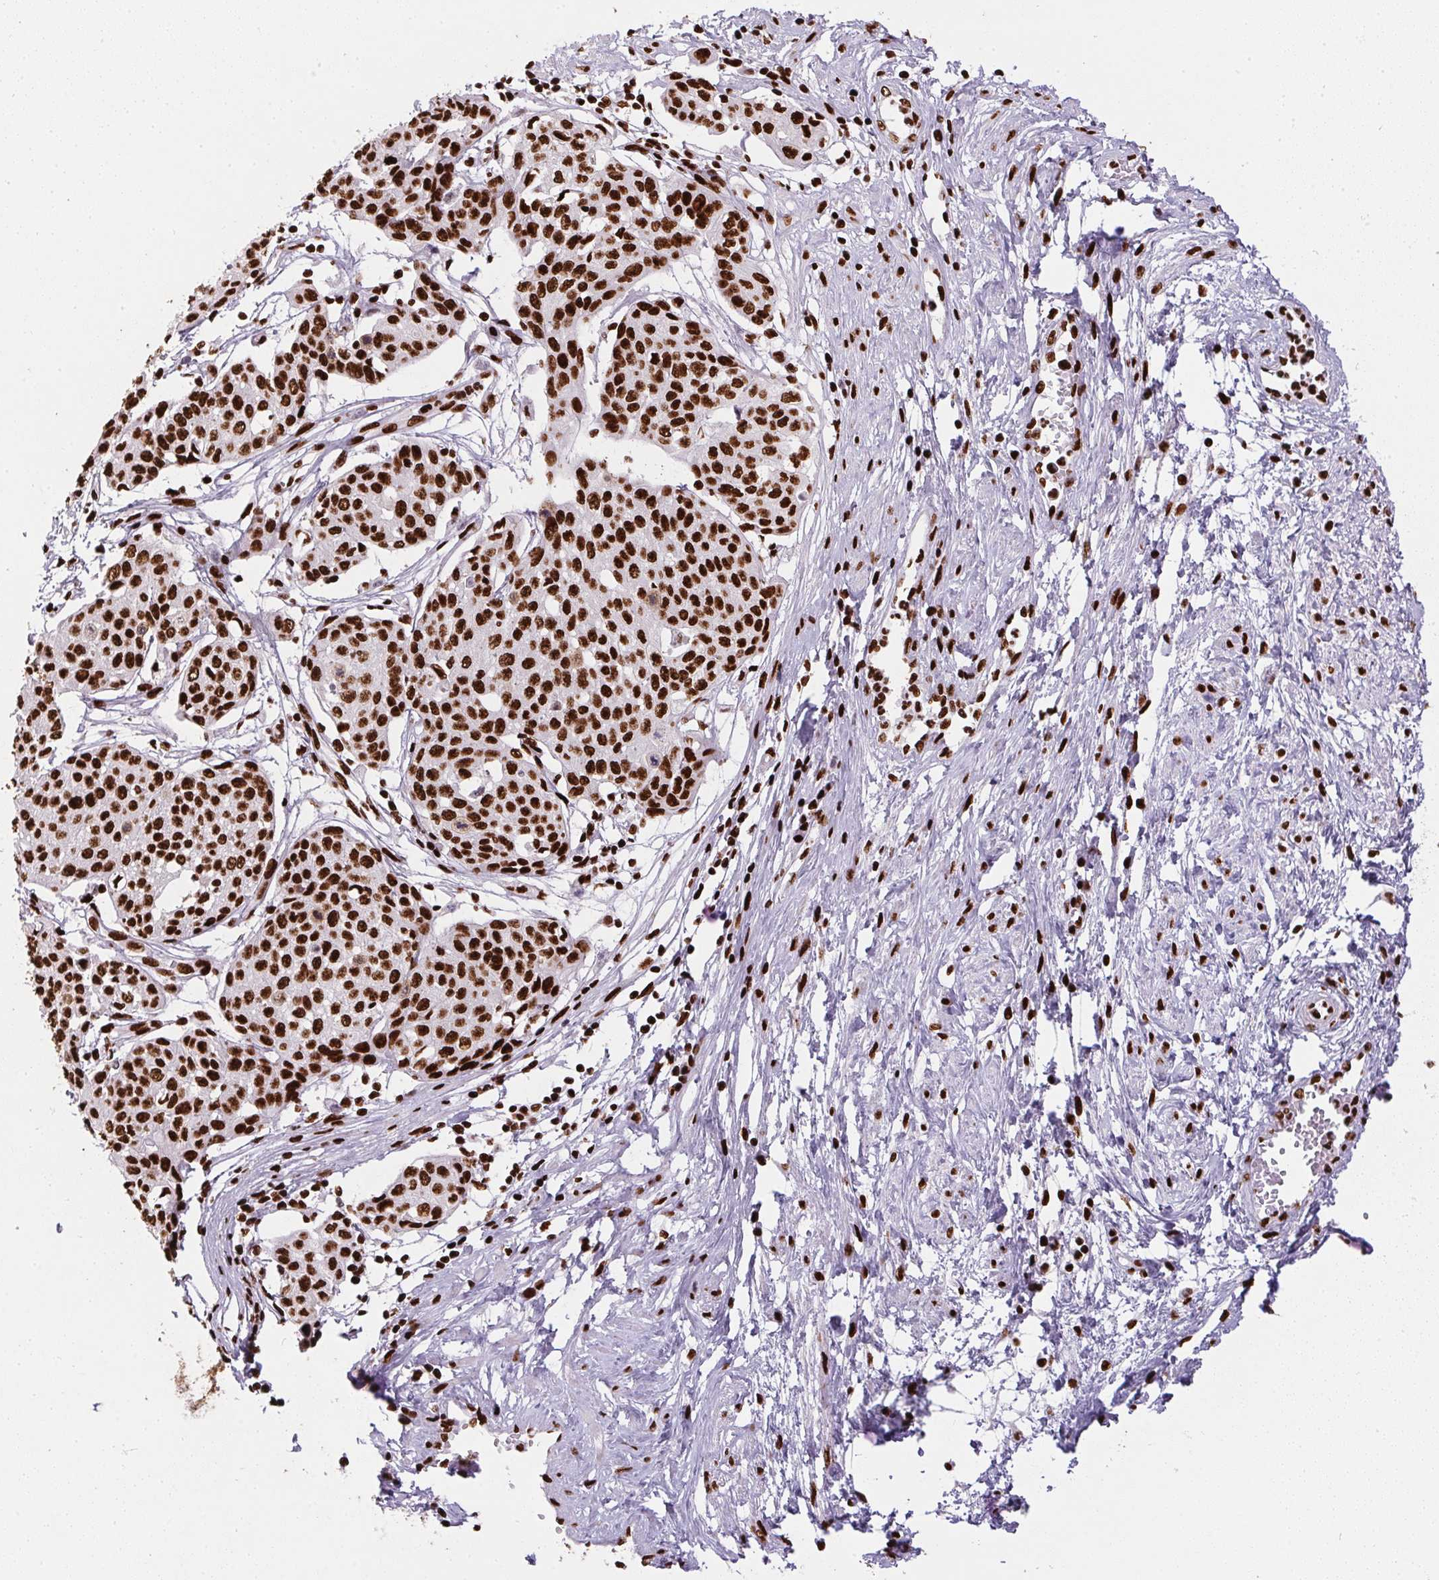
{"staining": {"intensity": "strong", "quantity": ">75%", "location": "nuclear"}, "tissue": "cervical cancer", "cell_type": "Tumor cells", "image_type": "cancer", "snomed": [{"axis": "morphology", "description": "Squamous cell carcinoma, NOS"}, {"axis": "topography", "description": "Cervix"}], "caption": "This histopathology image displays IHC staining of cervical squamous cell carcinoma, with high strong nuclear positivity in about >75% of tumor cells.", "gene": "PAGE3", "patient": {"sex": "female", "age": 34}}